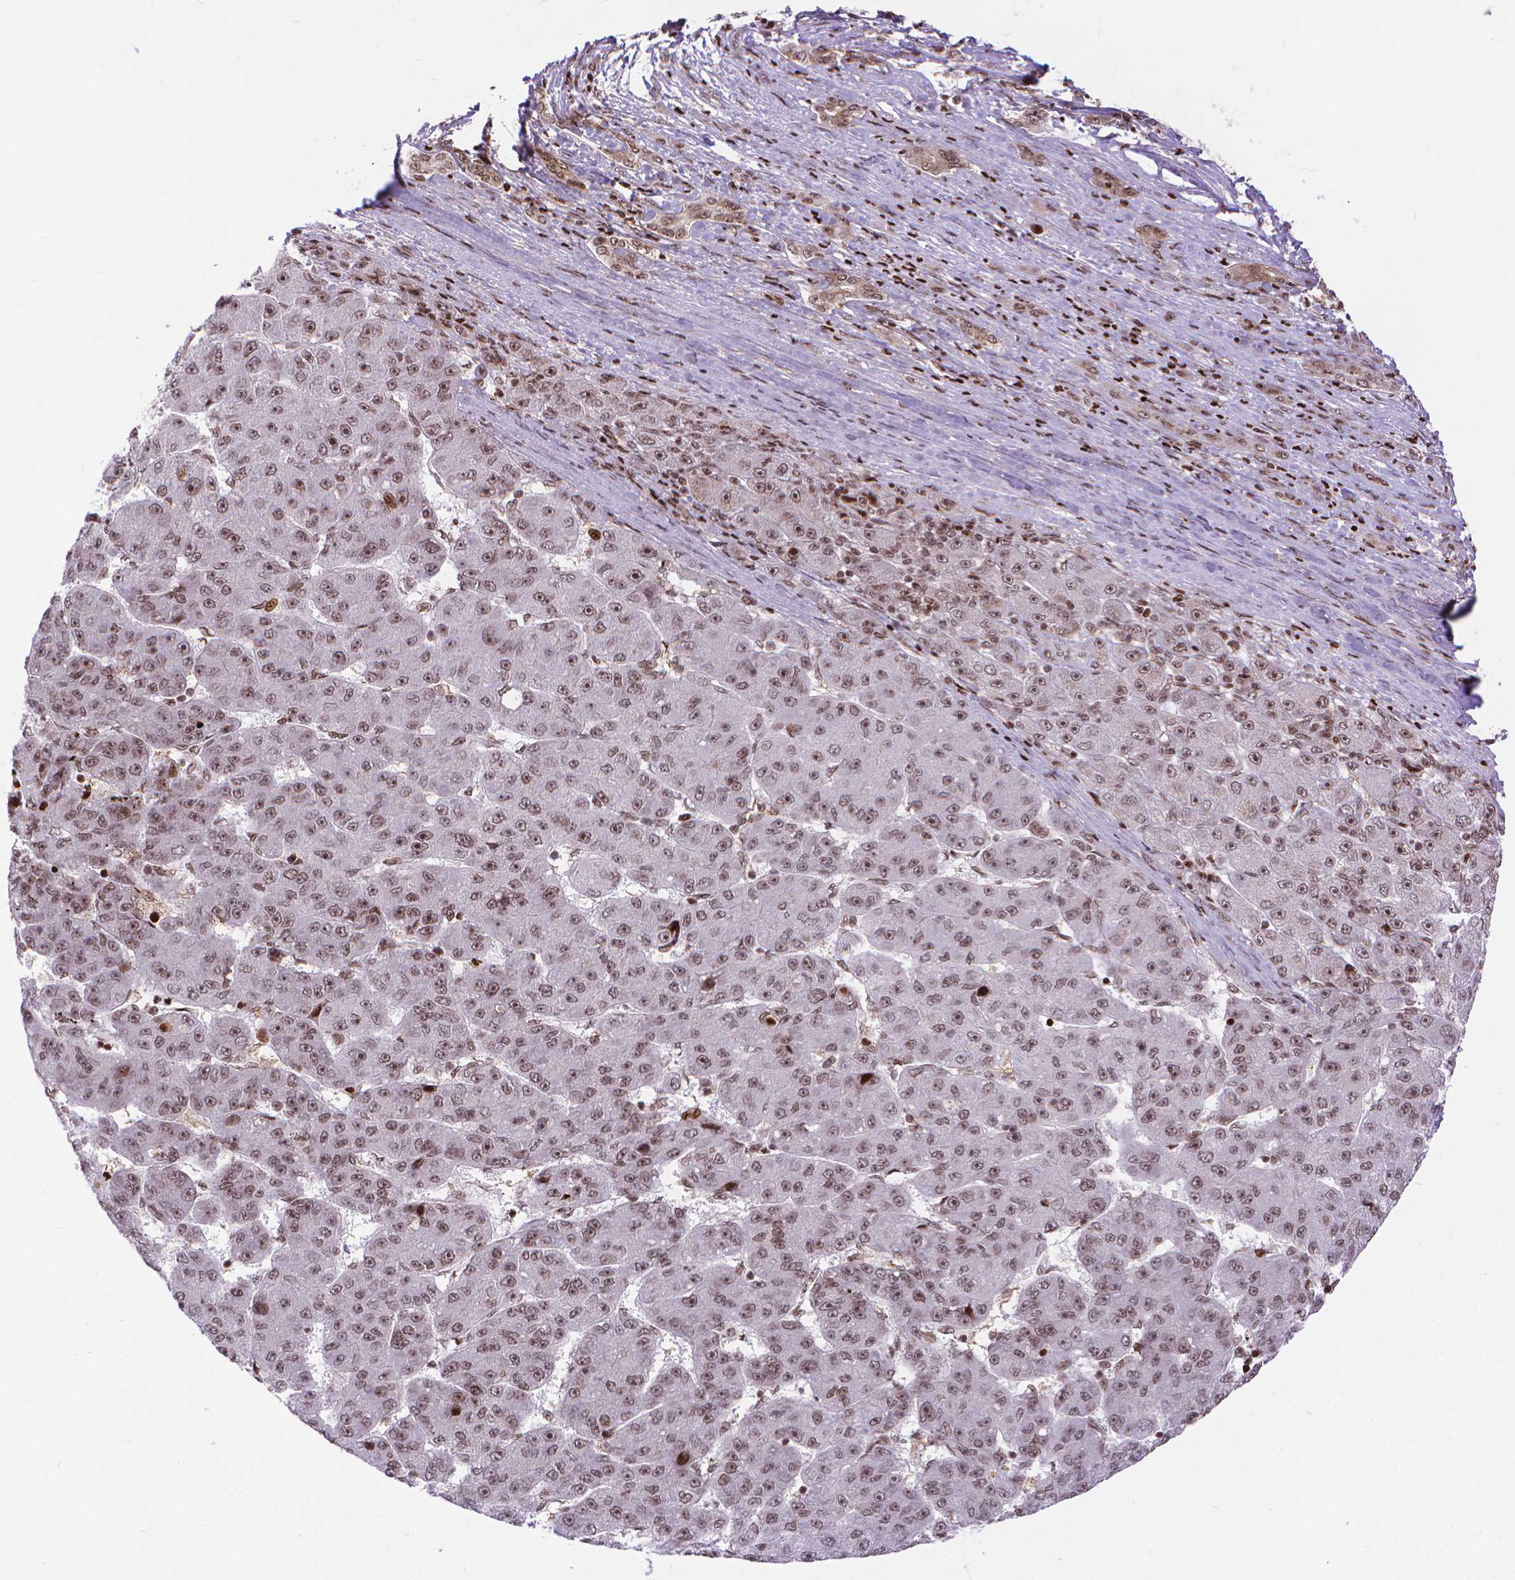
{"staining": {"intensity": "weak", "quantity": ">75%", "location": "nuclear"}, "tissue": "liver cancer", "cell_type": "Tumor cells", "image_type": "cancer", "snomed": [{"axis": "morphology", "description": "Carcinoma, Hepatocellular, NOS"}, {"axis": "topography", "description": "Liver"}], "caption": "Human liver hepatocellular carcinoma stained with a protein marker exhibits weak staining in tumor cells.", "gene": "AMER1", "patient": {"sex": "male", "age": 67}}